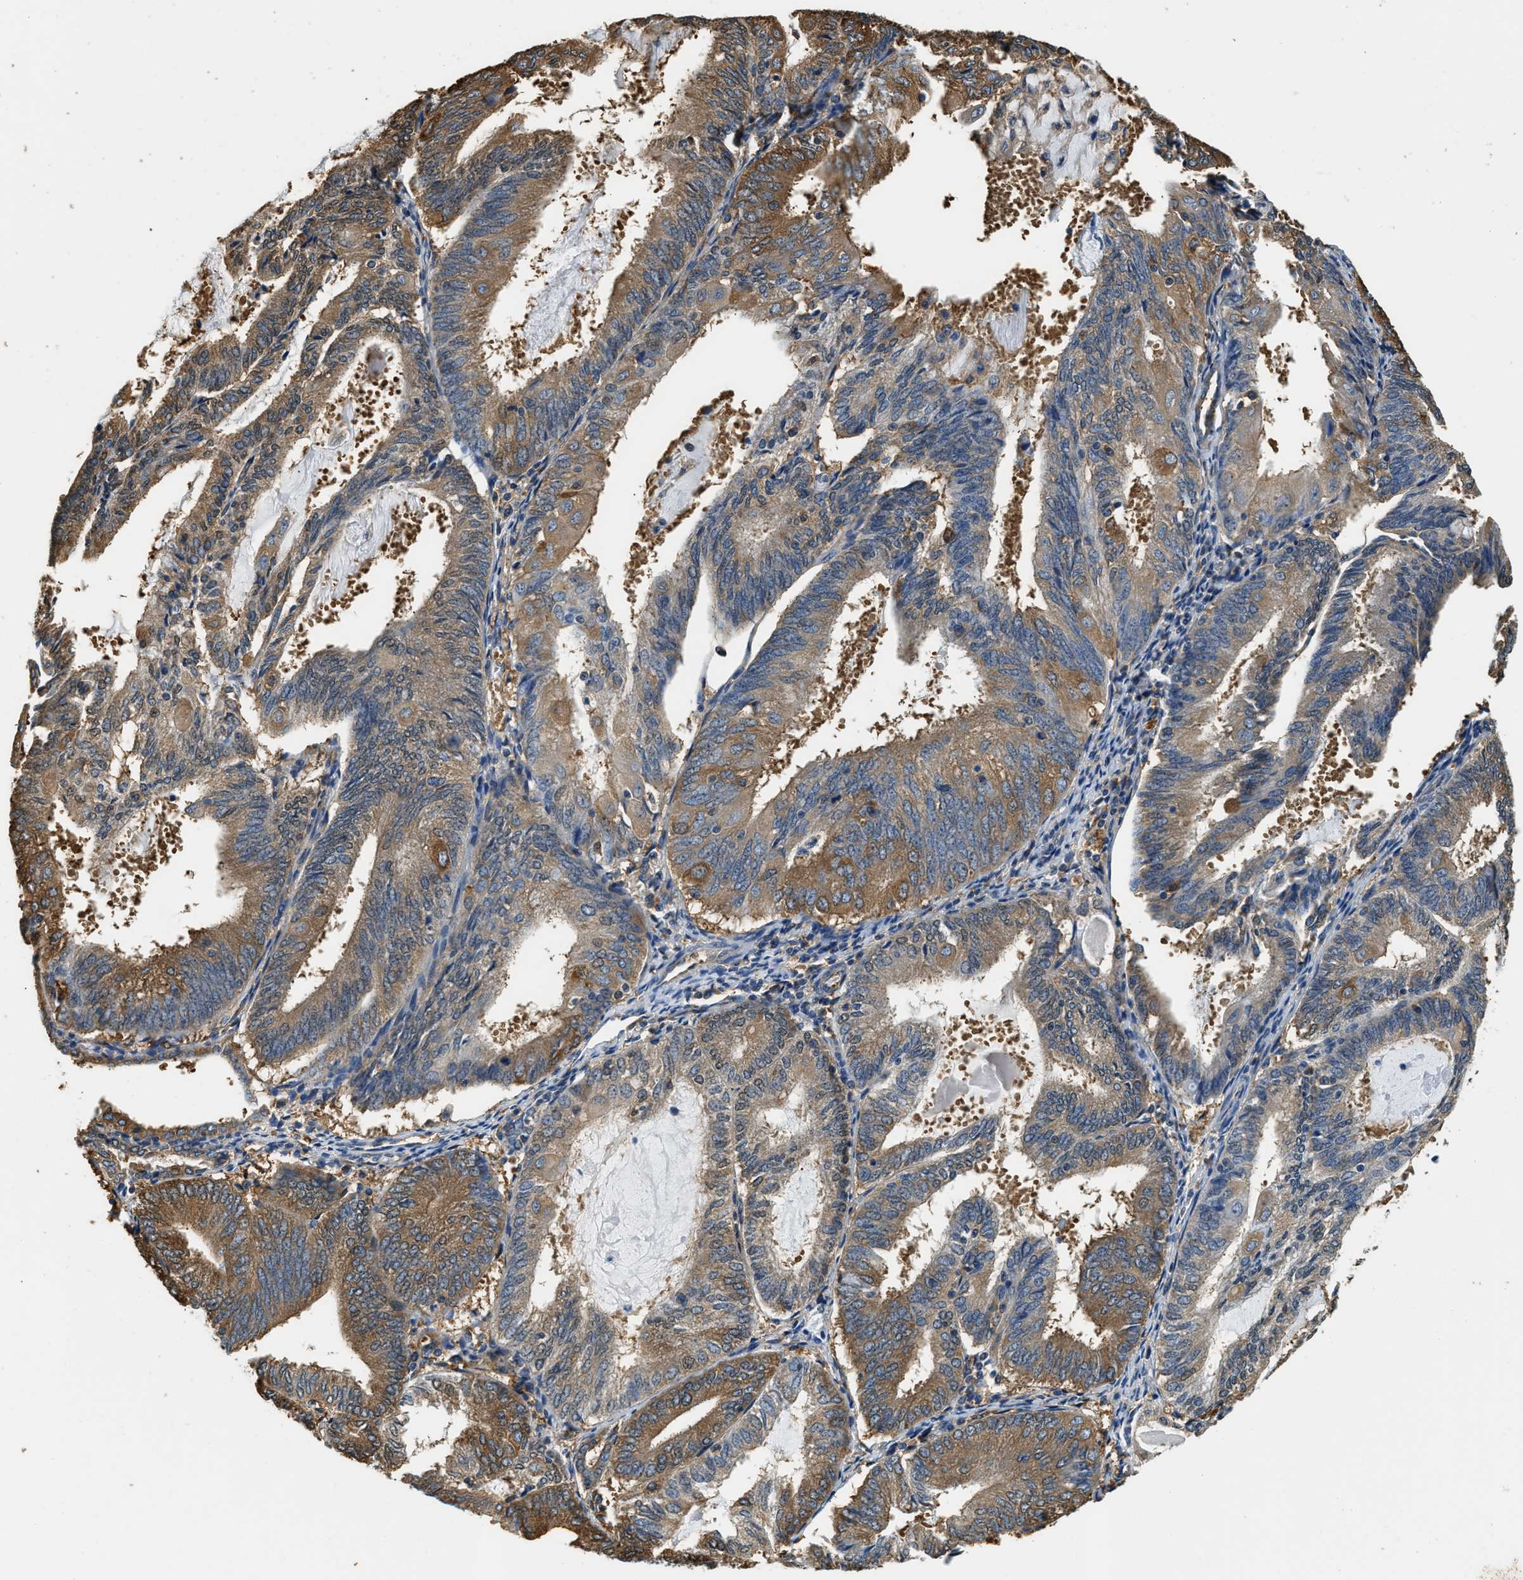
{"staining": {"intensity": "moderate", "quantity": ">75%", "location": "cytoplasmic/membranous"}, "tissue": "endometrial cancer", "cell_type": "Tumor cells", "image_type": "cancer", "snomed": [{"axis": "morphology", "description": "Adenocarcinoma, NOS"}, {"axis": "topography", "description": "Endometrium"}], "caption": "The immunohistochemical stain highlights moderate cytoplasmic/membranous staining in tumor cells of adenocarcinoma (endometrial) tissue.", "gene": "PPP2R1B", "patient": {"sex": "female", "age": 81}}